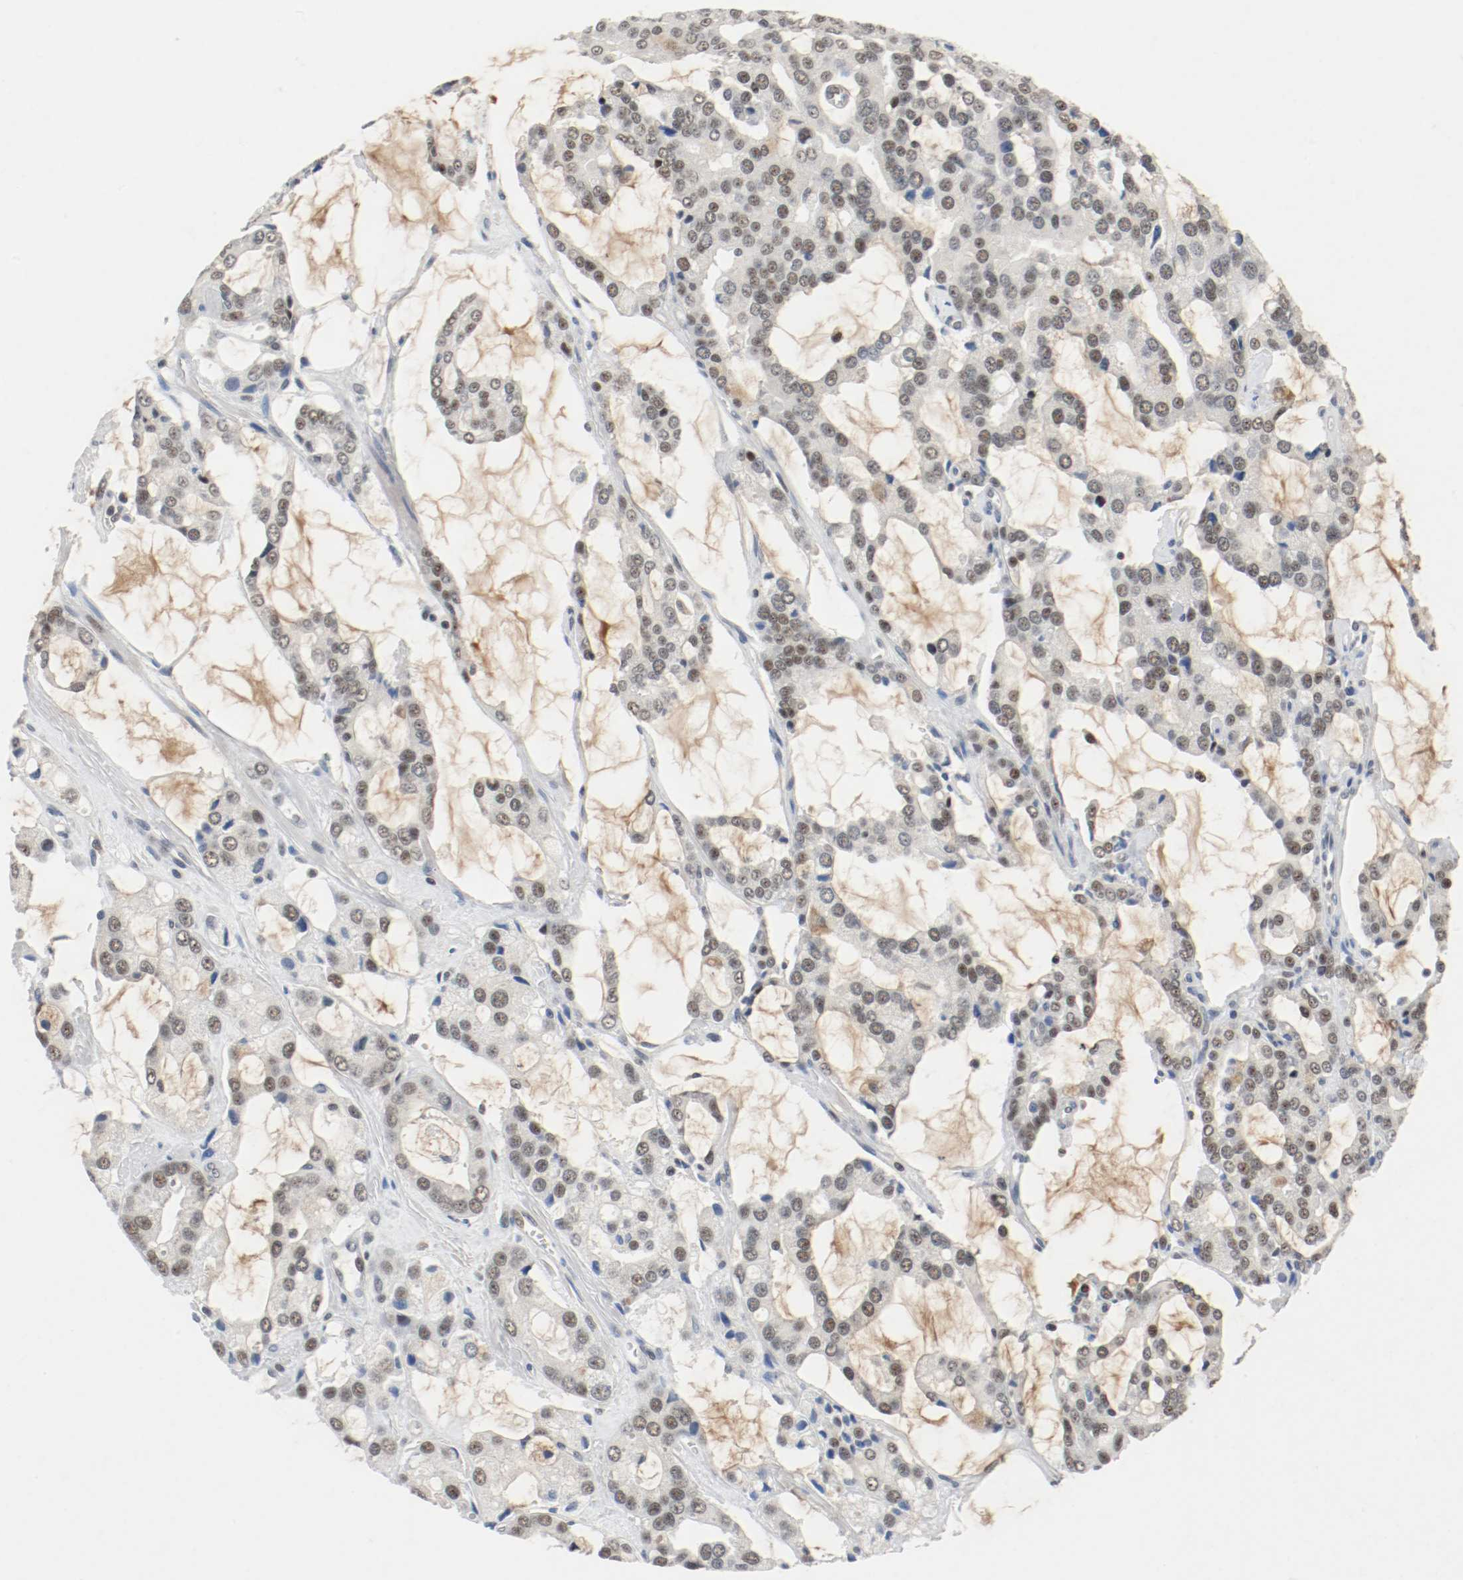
{"staining": {"intensity": "weak", "quantity": "<25%", "location": "nuclear"}, "tissue": "prostate cancer", "cell_type": "Tumor cells", "image_type": "cancer", "snomed": [{"axis": "morphology", "description": "Adenocarcinoma, High grade"}, {"axis": "topography", "description": "Prostate"}], "caption": "The image reveals no staining of tumor cells in prostate cancer.", "gene": "ASH1L", "patient": {"sex": "male", "age": 67}}